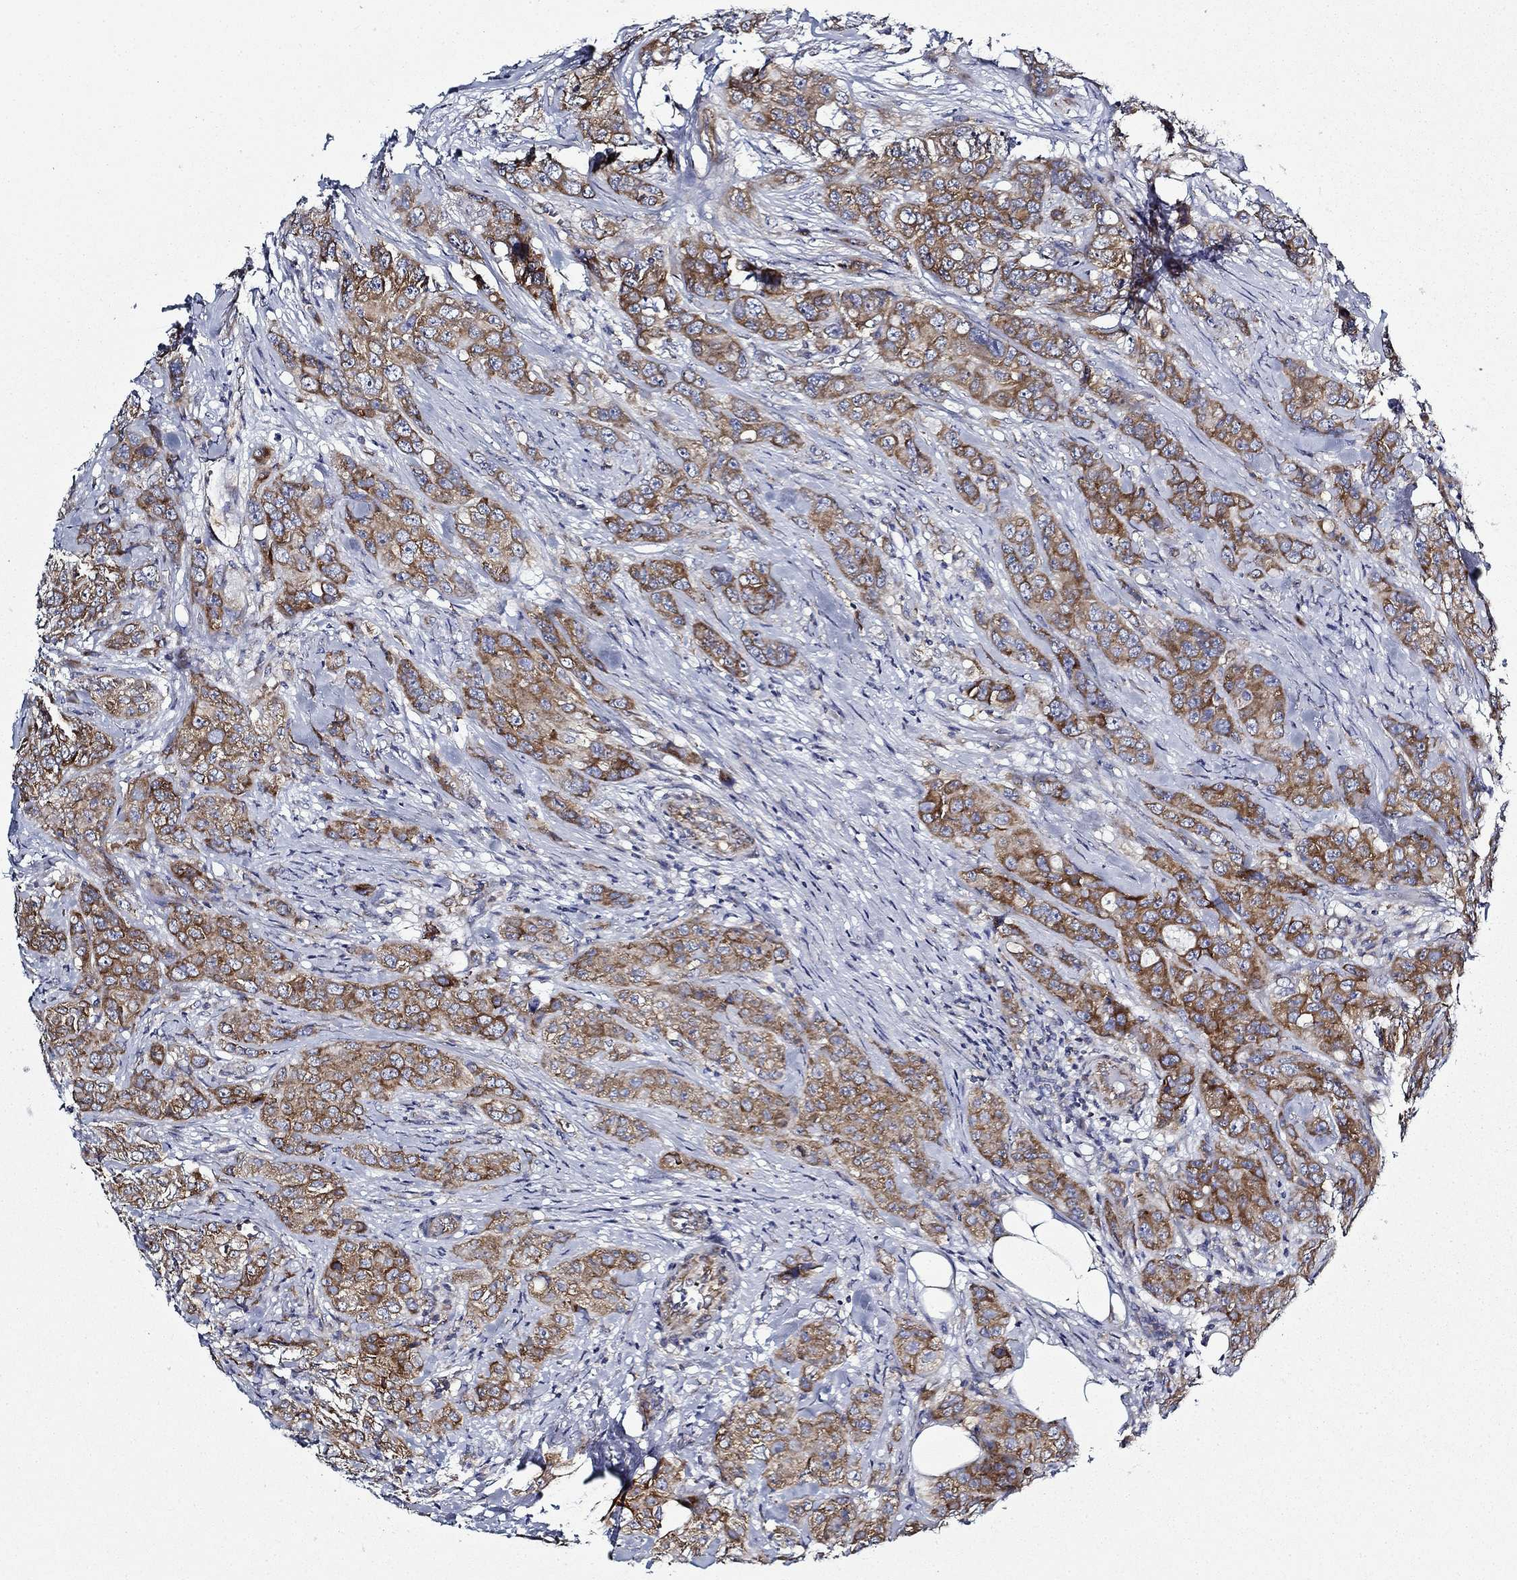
{"staining": {"intensity": "moderate", "quantity": ">75%", "location": "cytoplasmic/membranous"}, "tissue": "breast cancer", "cell_type": "Tumor cells", "image_type": "cancer", "snomed": [{"axis": "morphology", "description": "Duct carcinoma"}, {"axis": "topography", "description": "Breast"}], "caption": "A high-resolution histopathology image shows immunohistochemistry (IHC) staining of breast cancer (intraductal carcinoma), which exhibits moderate cytoplasmic/membranous expression in approximately >75% of tumor cells.", "gene": "FXR1", "patient": {"sex": "female", "age": 43}}